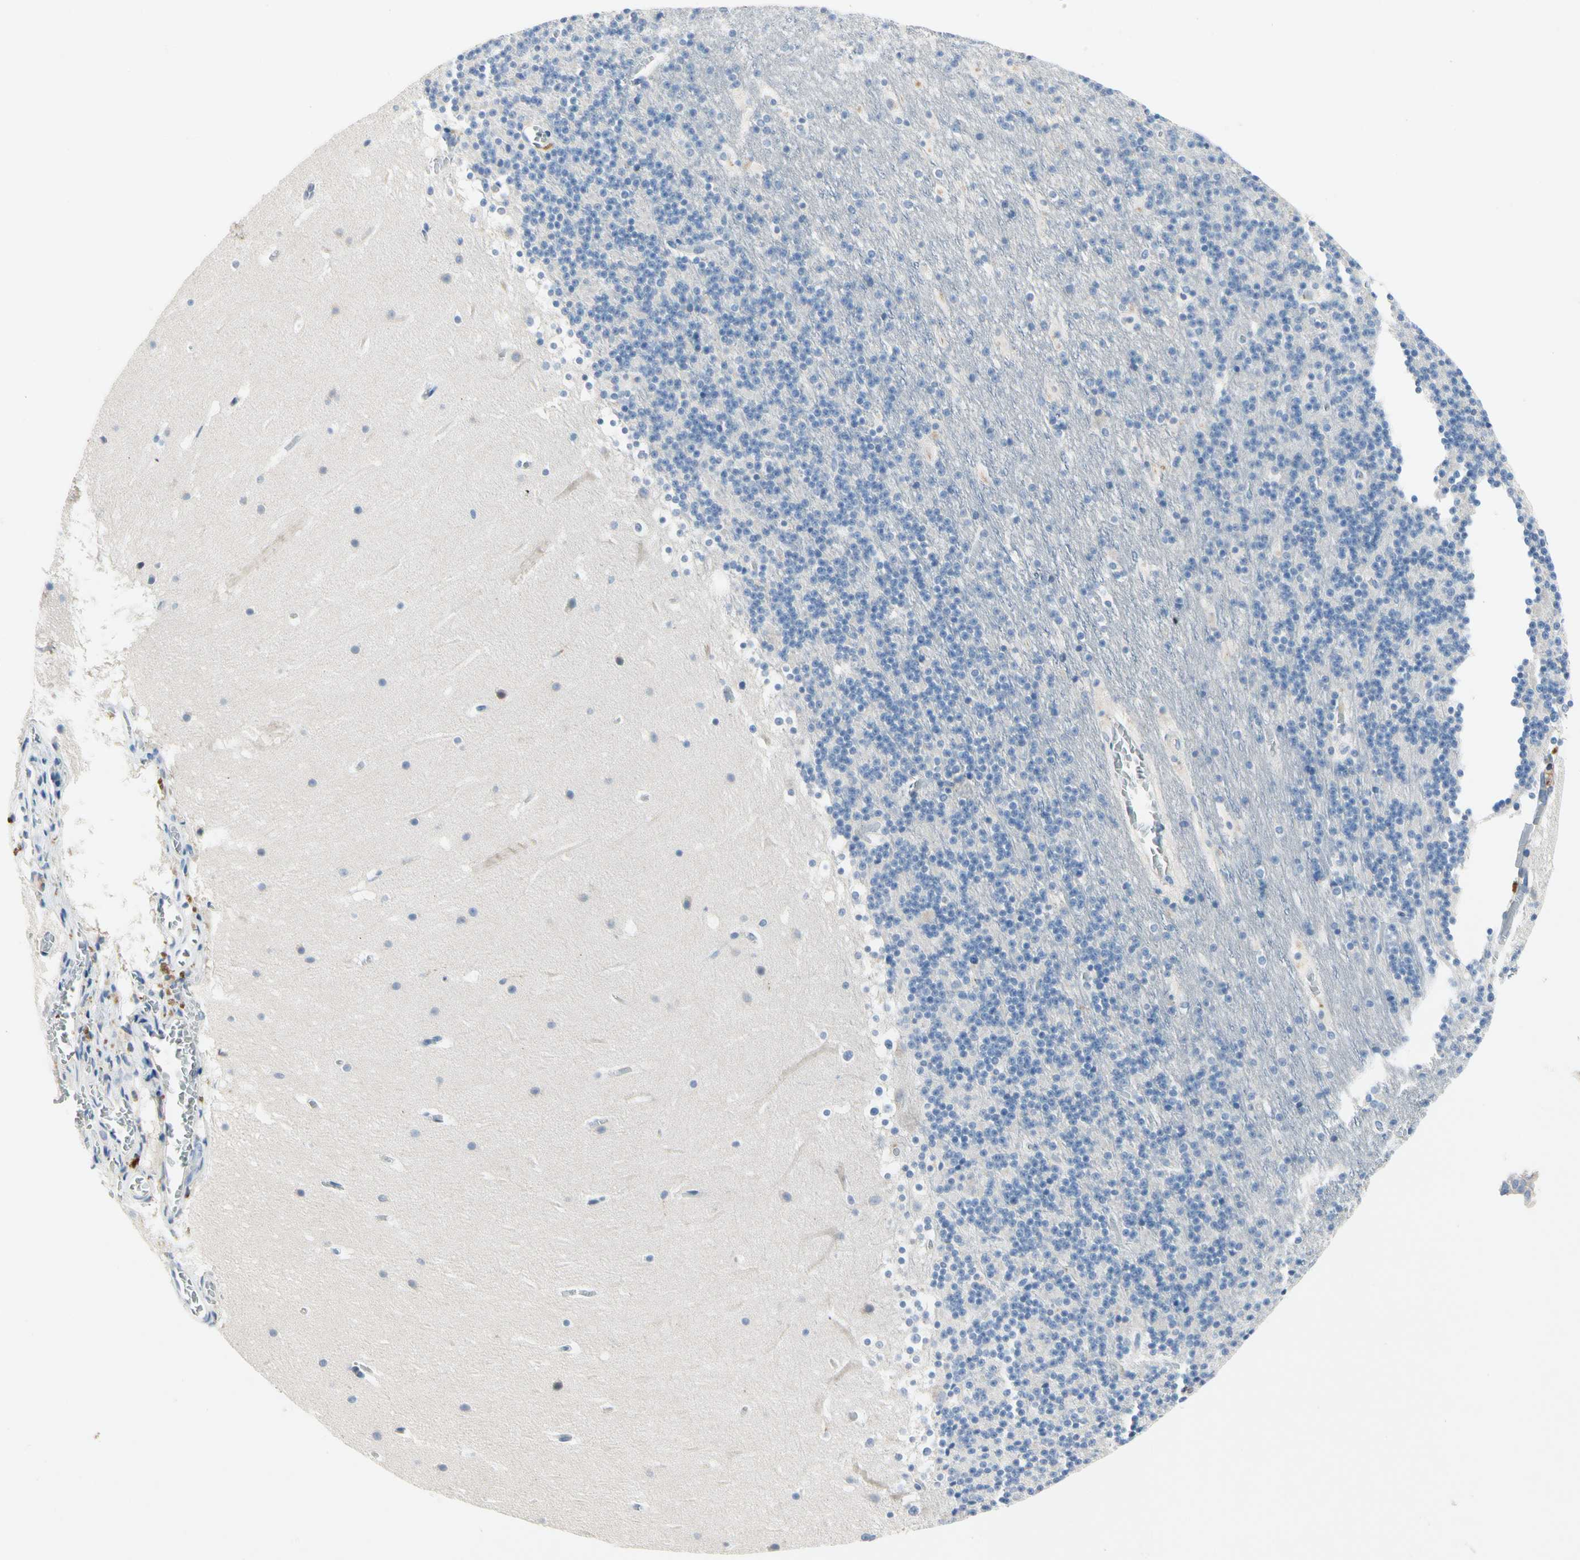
{"staining": {"intensity": "negative", "quantity": "none", "location": "none"}, "tissue": "cerebellum", "cell_type": "Cells in granular layer", "image_type": "normal", "snomed": [{"axis": "morphology", "description": "Normal tissue, NOS"}, {"axis": "topography", "description": "Cerebellum"}], "caption": "Immunohistochemical staining of normal human cerebellum shows no significant positivity in cells in granular layer. (IHC, brightfield microscopy, high magnification).", "gene": "RETSAT", "patient": {"sex": "male", "age": 45}}